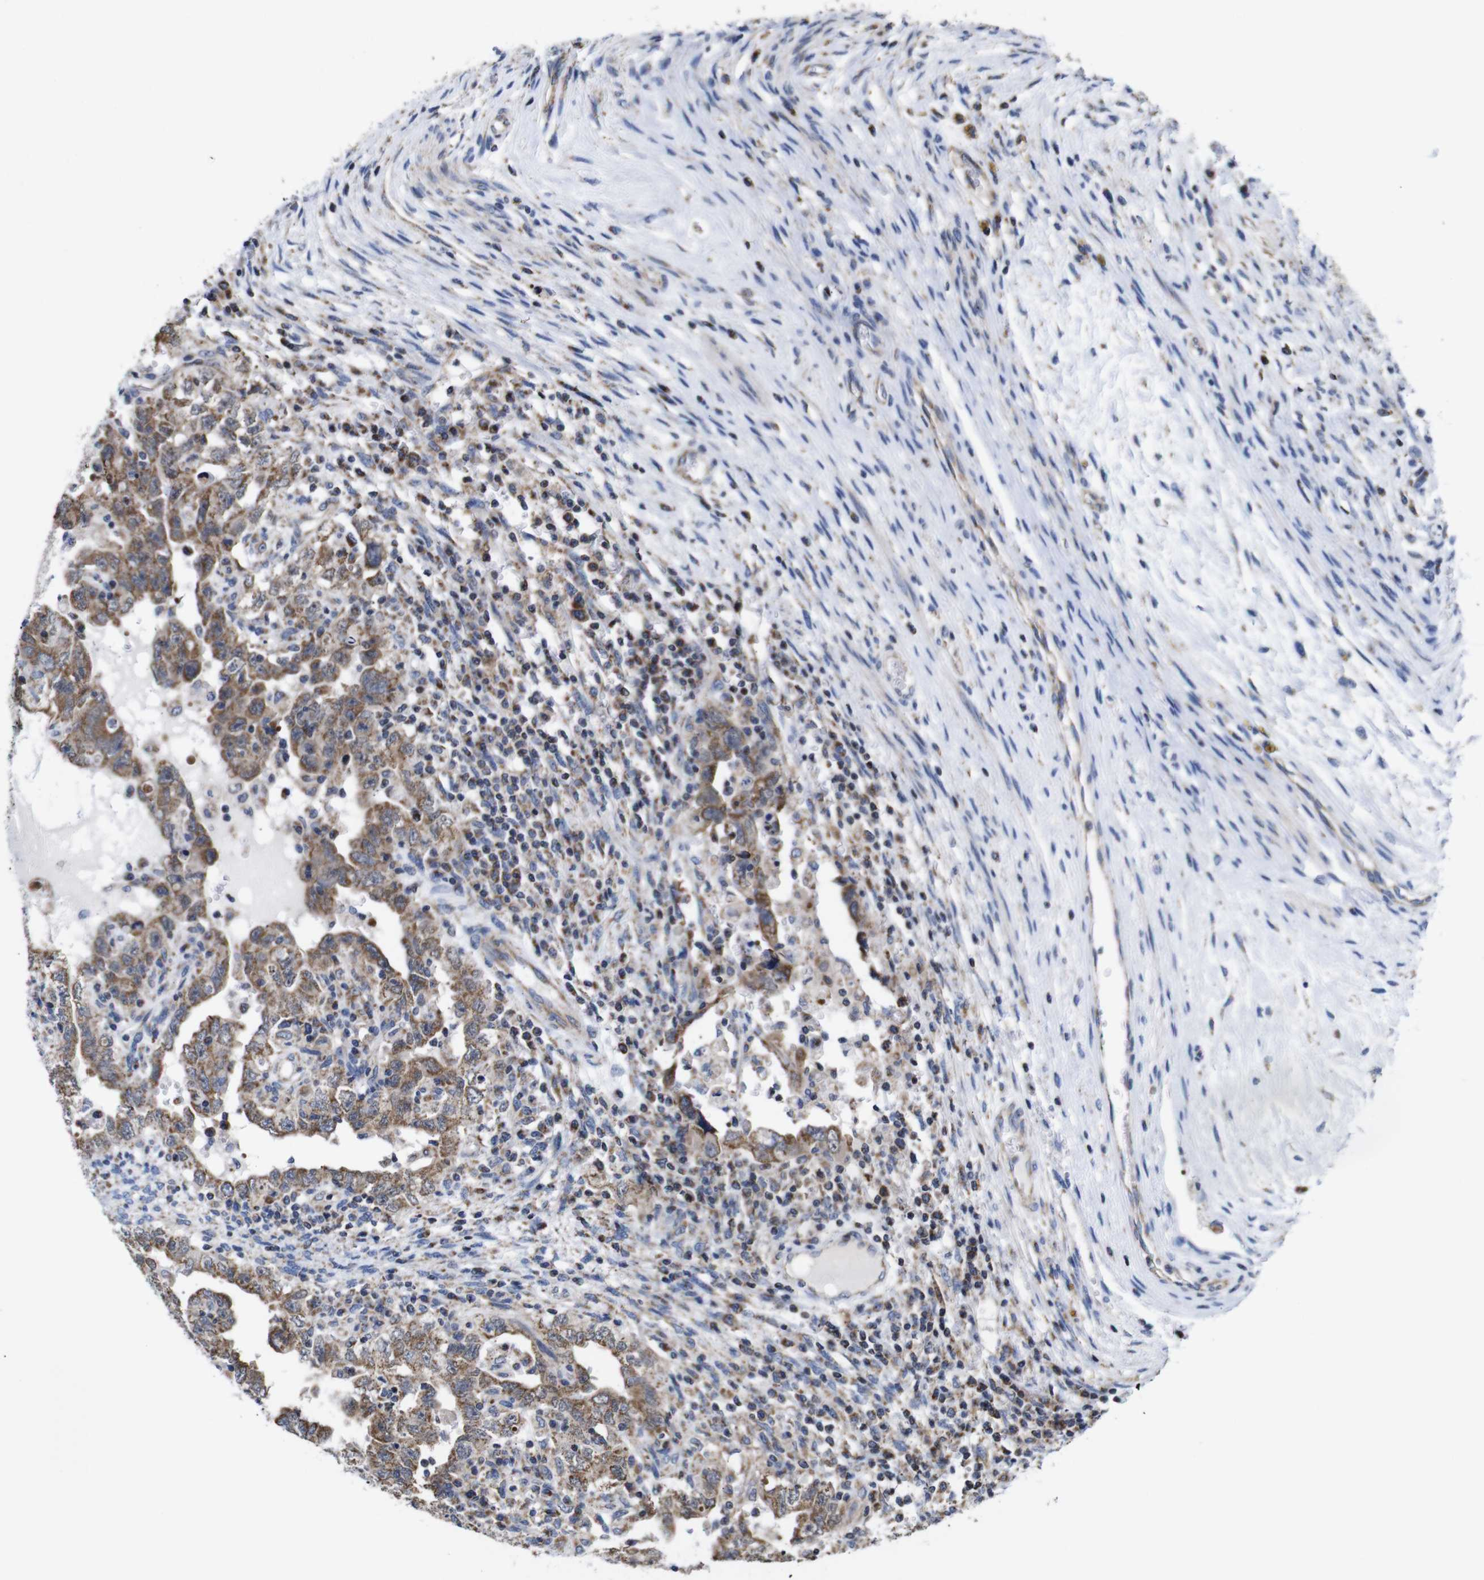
{"staining": {"intensity": "moderate", "quantity": ">75%", "location": "cytoplasmic/membranous"}, "tissue": "testis cancer", "cell_type": "Tumor cells", "image_type": "cancer", "snomed": [{"axis": "morphology", "description": "Carcinoma, Embryonal, NOS"}, {"axis": "topography", "description": "Testis"}], "caption": "Immunohistochemistry (DAB (3,3'-diaminobenzidine)) staining of testis embryonal carcinoma displays moderate cytoplasmic/membranous protein staining in approximately >75% of tumor cells. Using DAB (3,3'-diaminobenzidine) (brown) and hematoxylin (blue) stains, captured at high magnification using brightfield microscopy.", "gene": "C17orf80", "patient": {"sex": "male", "age": 26}}